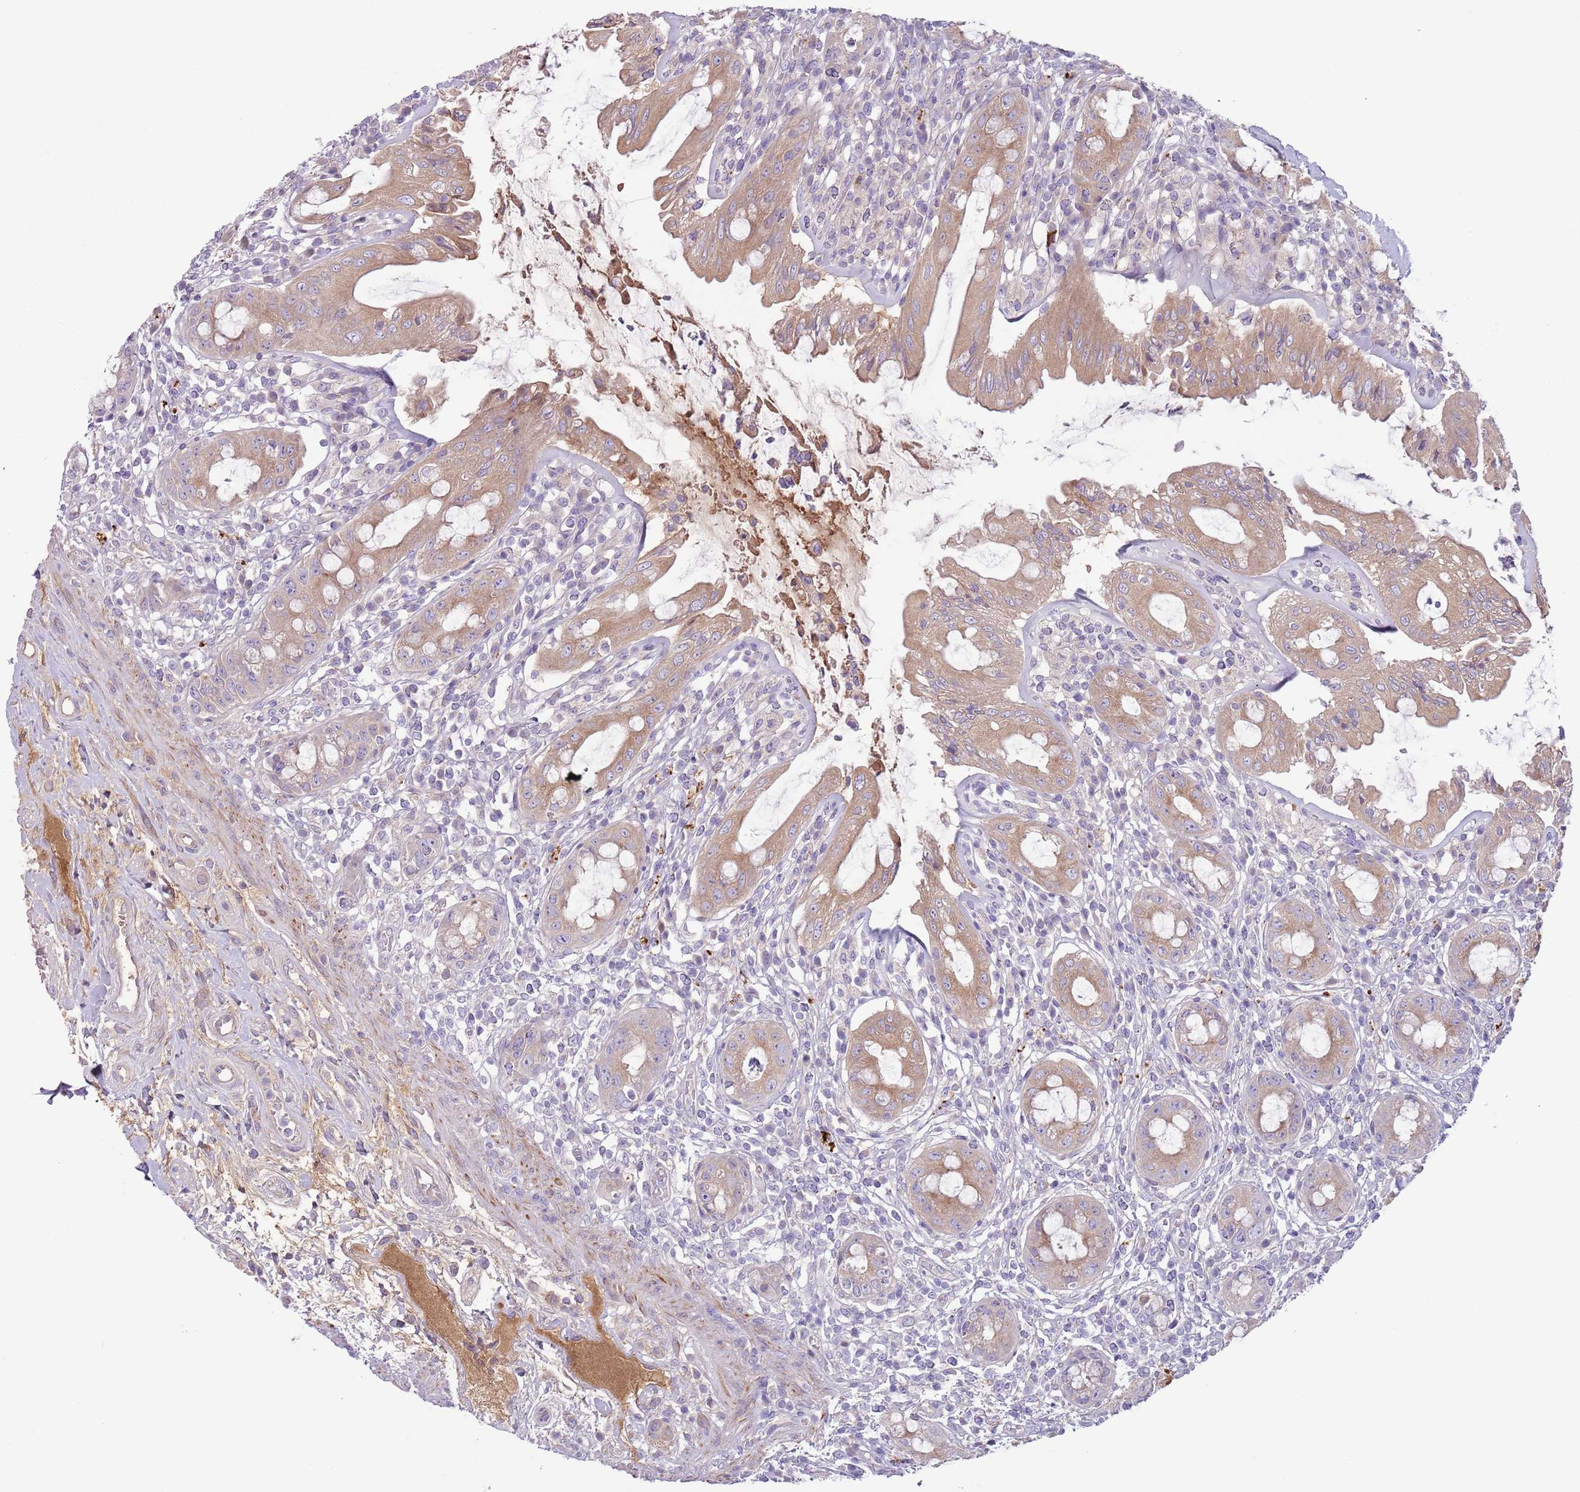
{"staining": {"intensity": "moderate", "quantity": "25%-75%", "location": "cytoplasmic/membranous"}, "tissue": "rectum", "cell_type": "Glandular cells", "image_type": "normal", "snomed": [{"axis": "morphology", "description": "Normal tissue, NOS"}, {"axis": "topography", "description": "Rectum"}], "caption": "The photomicrograph displays a brown stain indicating the presence of a protein in the cytoplasmic/membranous of glandular cells in rectum. The staining was performed using DAB (3,3'-diaminobenzidine) to visualize the protein expression in brown, while the nuclei were stained in blue with hematoxylin (Magnification: 20x).", "gene": "CFH", "patient": {"sex": "female", "age": 57}}